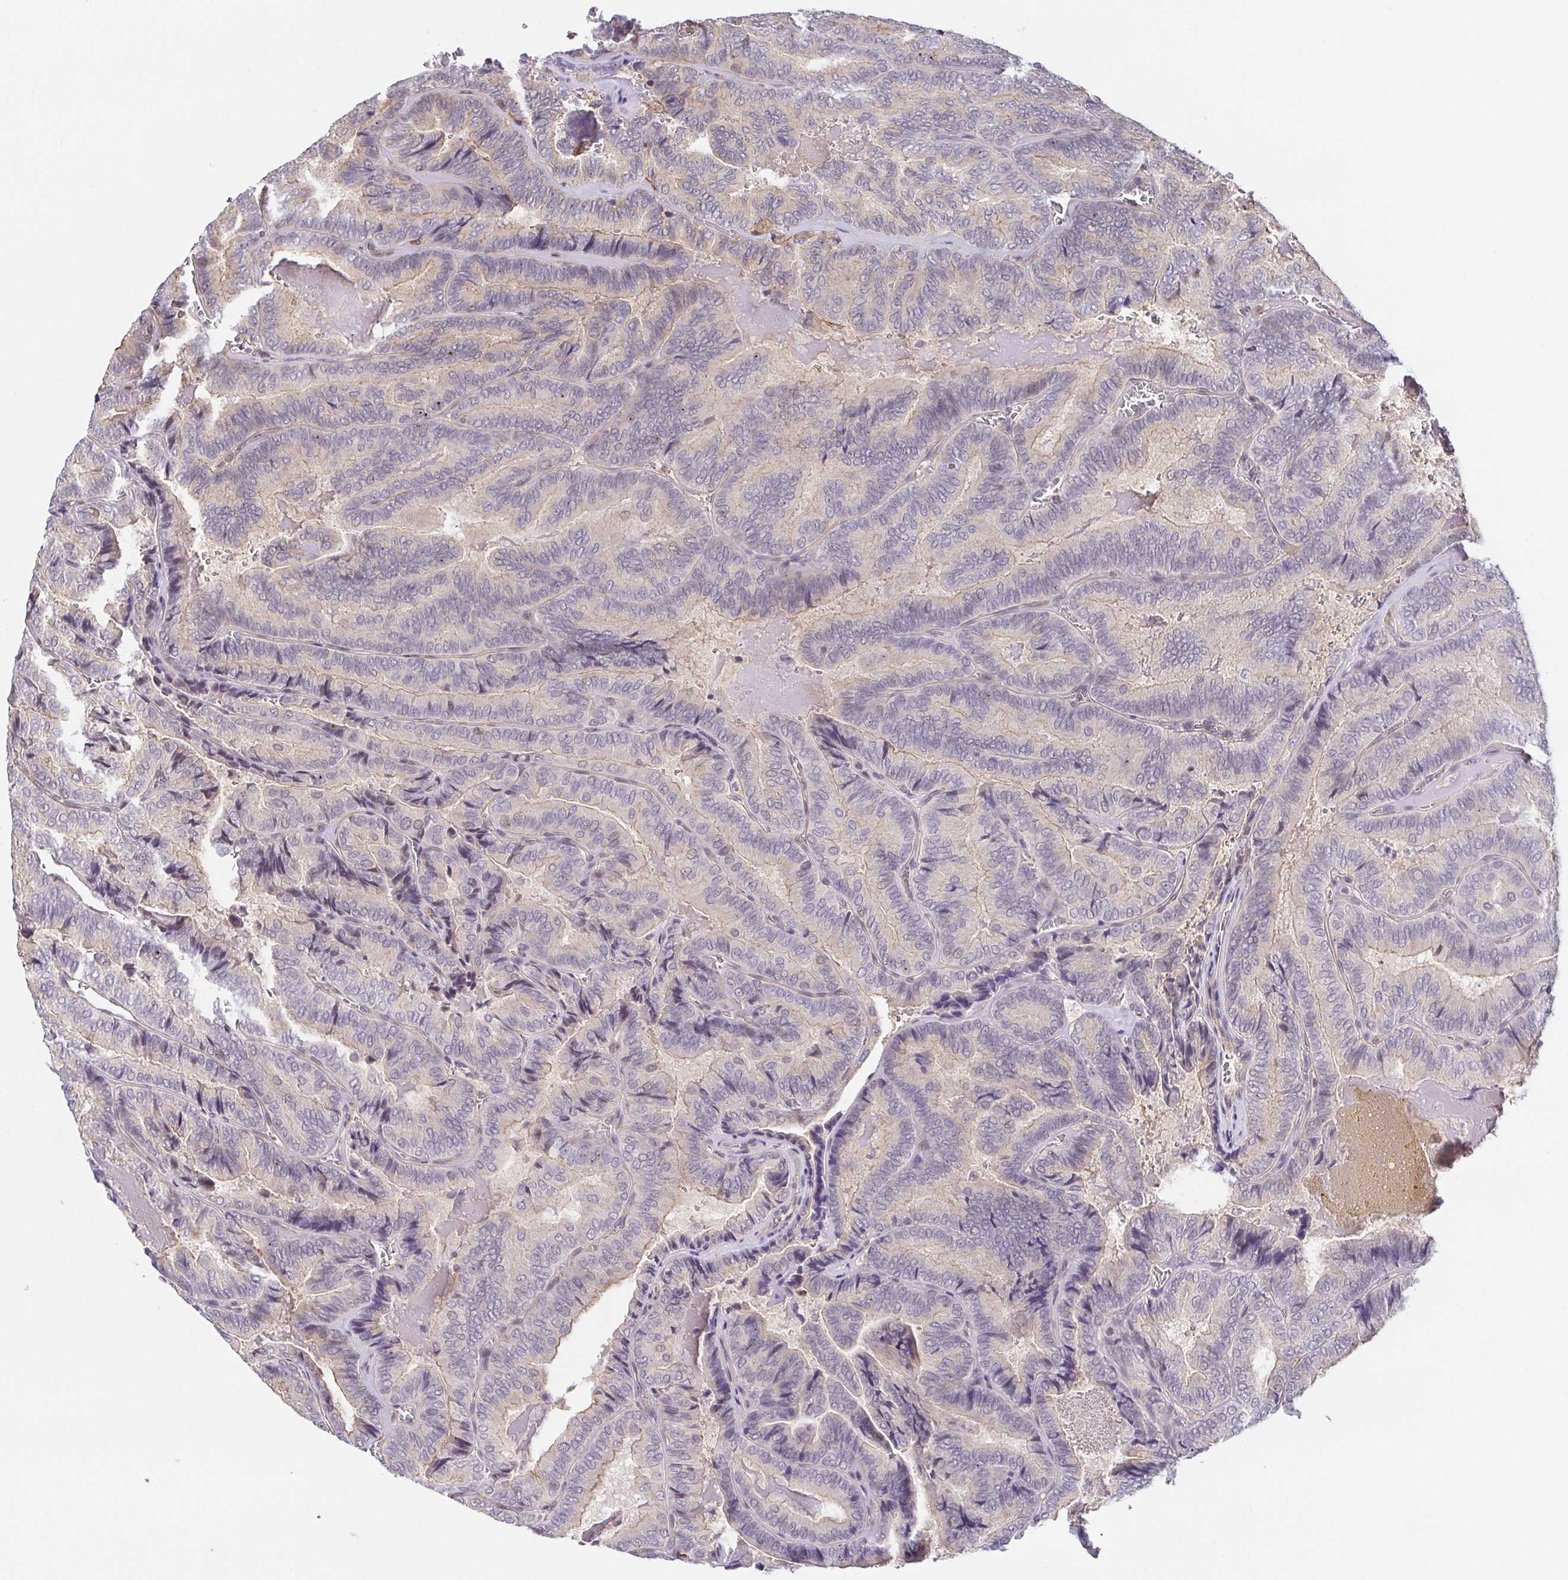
{"staining": {"intensity": "negative", "quantity": "none", "location": "none"}, "tissue": "thyroid cancer", "cell_type": "Tumor cells", "image_type": "cancer", "snomed": [{"axis": "morphology", "description": "Papillary adenocarcinoma, NOS"}, {"axis": "topography", "description": "Thyroid gland"}], "caption": "Immunohistochemistry (IHC) micrograph of neoplastic tissue: human thyroid papillary adenocarcinoma stained with DAB (3,3'-diaminobenzidine) displays no significant protein positivity in tumor cells.", "gene": "PREPL", "patient": {"sex": "female", "age": 75}}